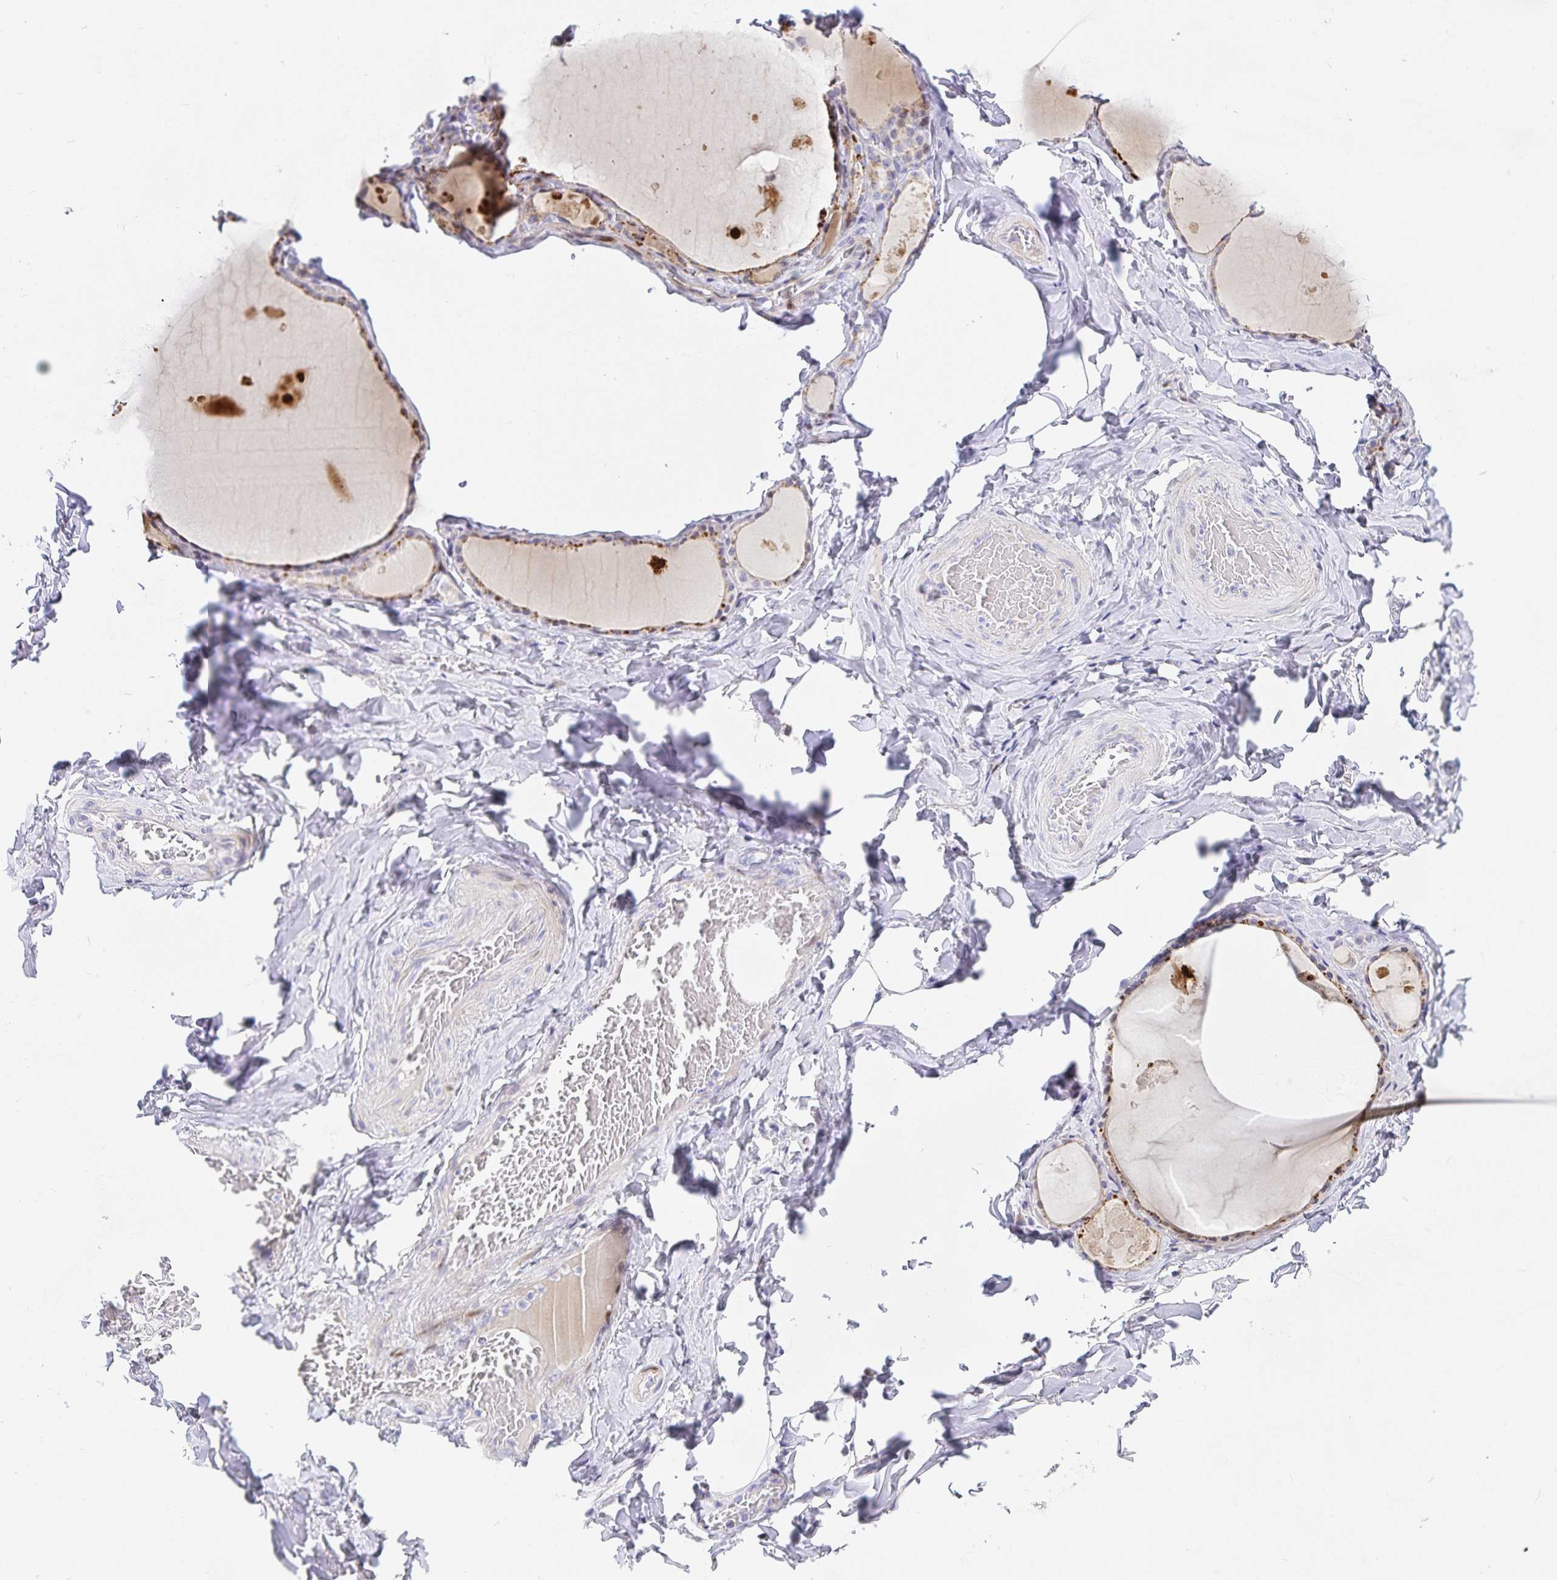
{"staining": {"intensity": "moderate", "quantity": "<25%", "location": "cytoplasmic/membranous"}, "tissue": "thyroid gland", "cell_type": "Glandular cells", "image_type": "normal", "snomed": [{"axis": "morphology", "description": "Normal tissue, NOS"}, {"axis": "topography", "description": "Thyroid gland"}], "caption": "A low amount of moderate cytoplasmic/membranous expression is present in about <25% of glandular cells in benign thyroid gland. Using DAB (brown) and hematoxylin (blue) stains, captured at high magnification using brightfield microscopy.", "gene": "KBTBD13", "patient": {"sex": "male", "age": 56}}